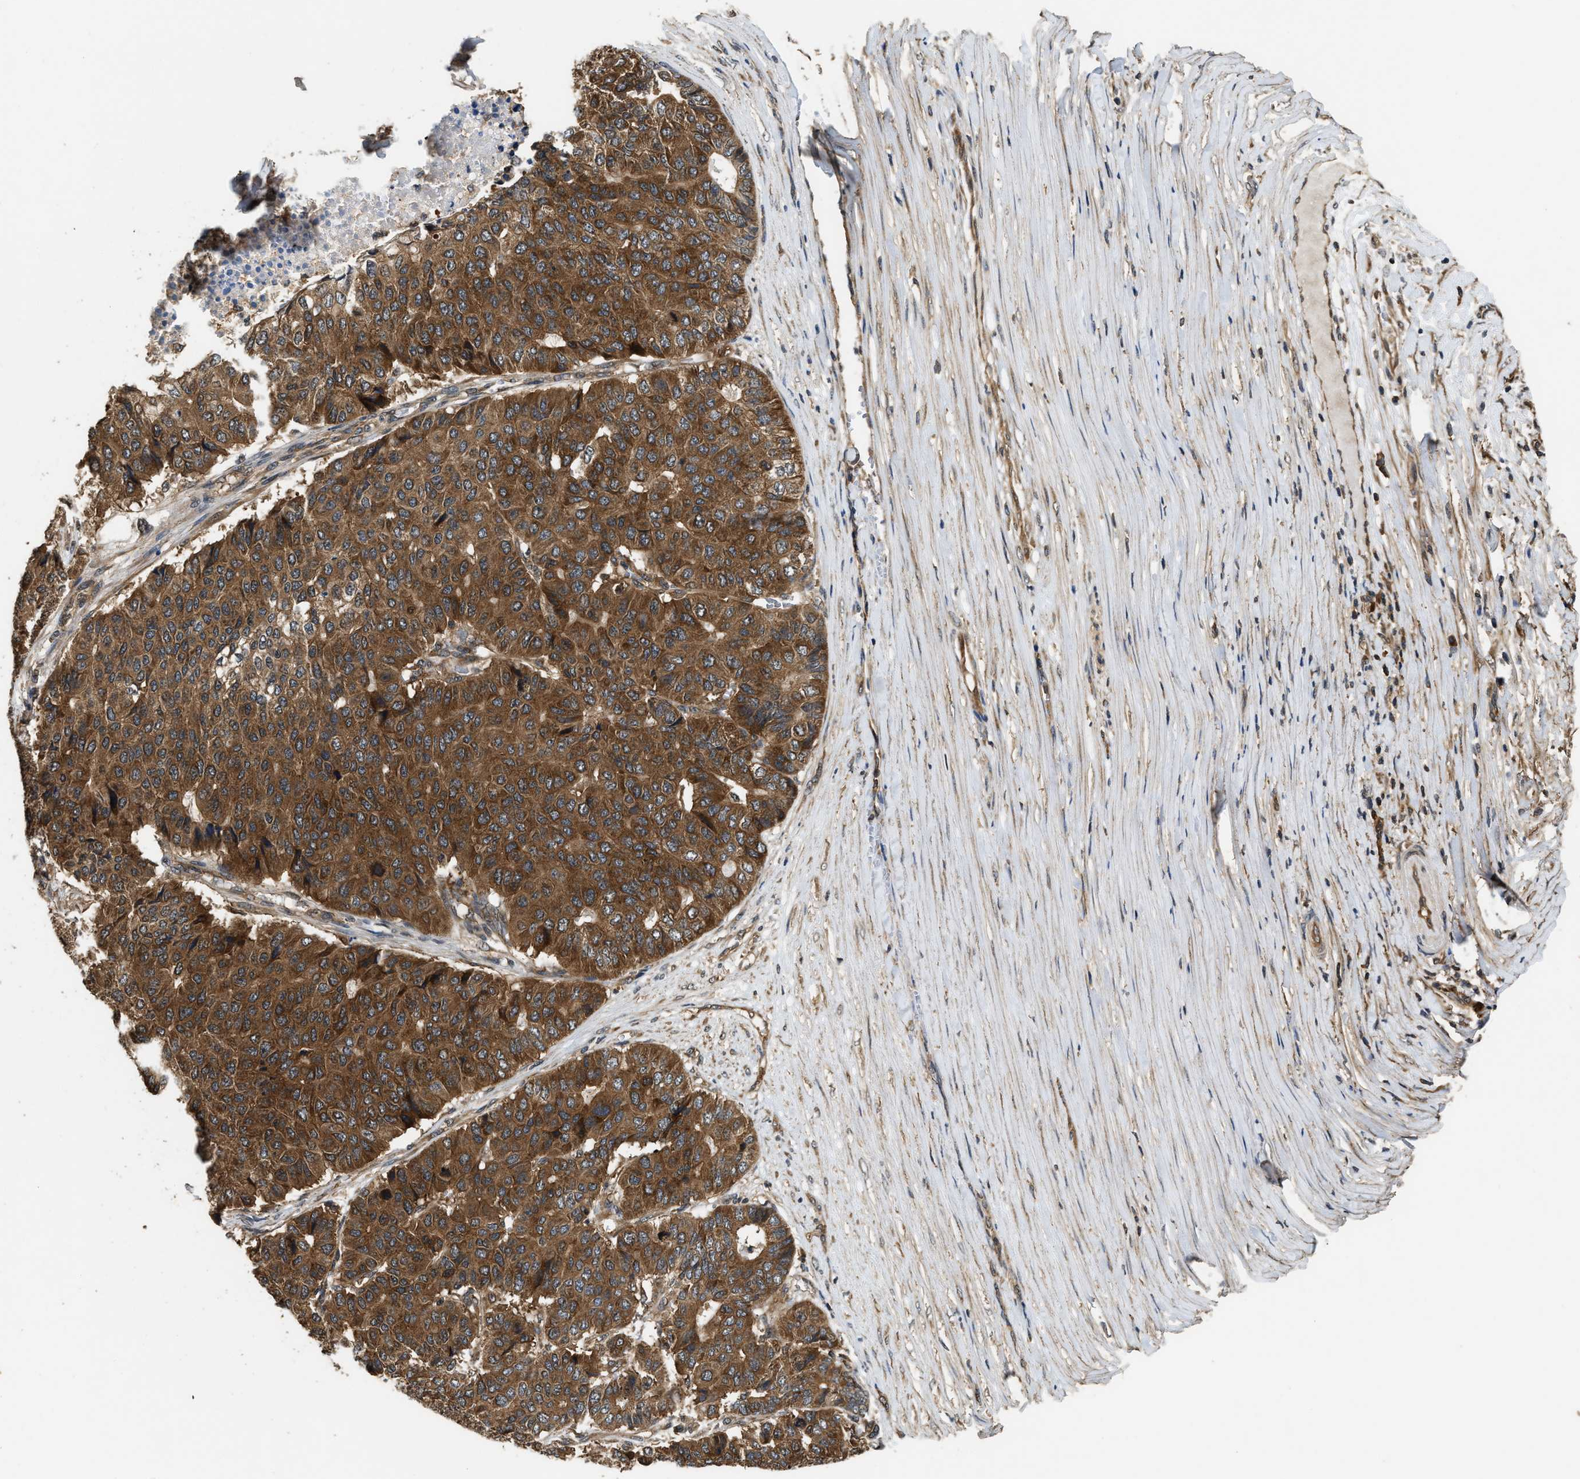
{"staining": {"intensity": "strong", "quantity": ">75%", "location": "cytoplasmic/membranous"}, "tissue": "pancreatic cancer", "cell_type": "Tumor cells", "image_type": "cancer", "snomed": [{"axis": "morphology", "description": "Adenocarcinoma, NOS"}, {"axis": "topography", "description": "Pancreas"}], "caption": "Pancreatic cancer stained with a protein marker exhibits strong staining in tumor cells.", "gene": "DNAJC2", "patient": {"sex": "male", "age": 50}}